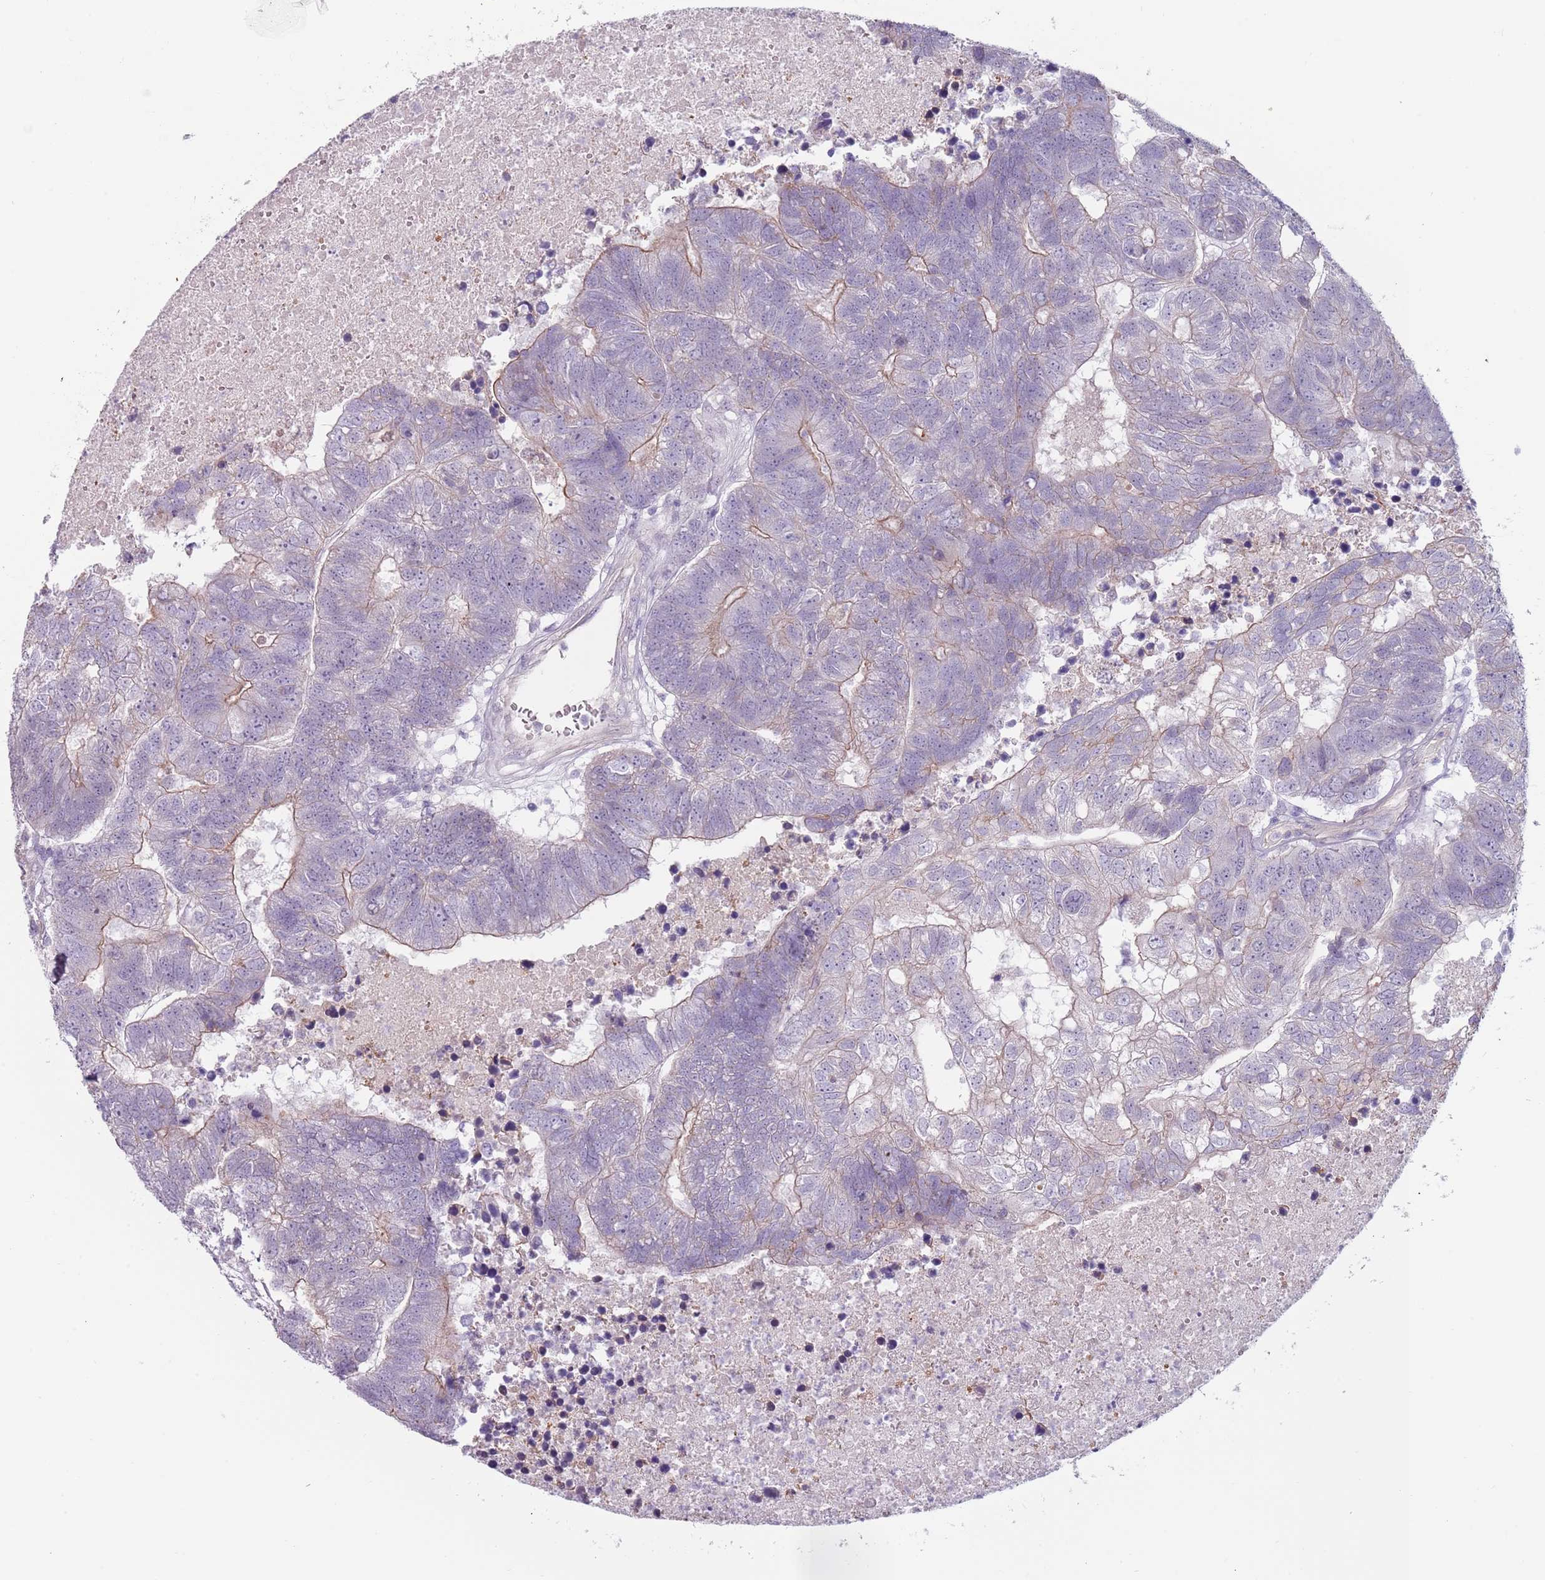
{"staining": {"intensity": "weak", "quantity": "25%-75%", "location": "cytoplasmic/membranous"}, "tissue": "colorectal cancer", "cell_type": "Tumor cells", "image_type": "cancer", "snomed": [{"axis": "morphology", "description": "Adenocarcinoma, NOS"}, {"axis": "topography", "description": "Colon"}], "caption": "Immunohistochemical staining of colorectal cancer shows low levels of weak cytoplasmic/membranous expression in approximately 25%-75% of tumor cells. (IHC, brightfield microscopy, high magnification).", "gene": "RFX2", "patient": {"sex": "female", "age": 48}}